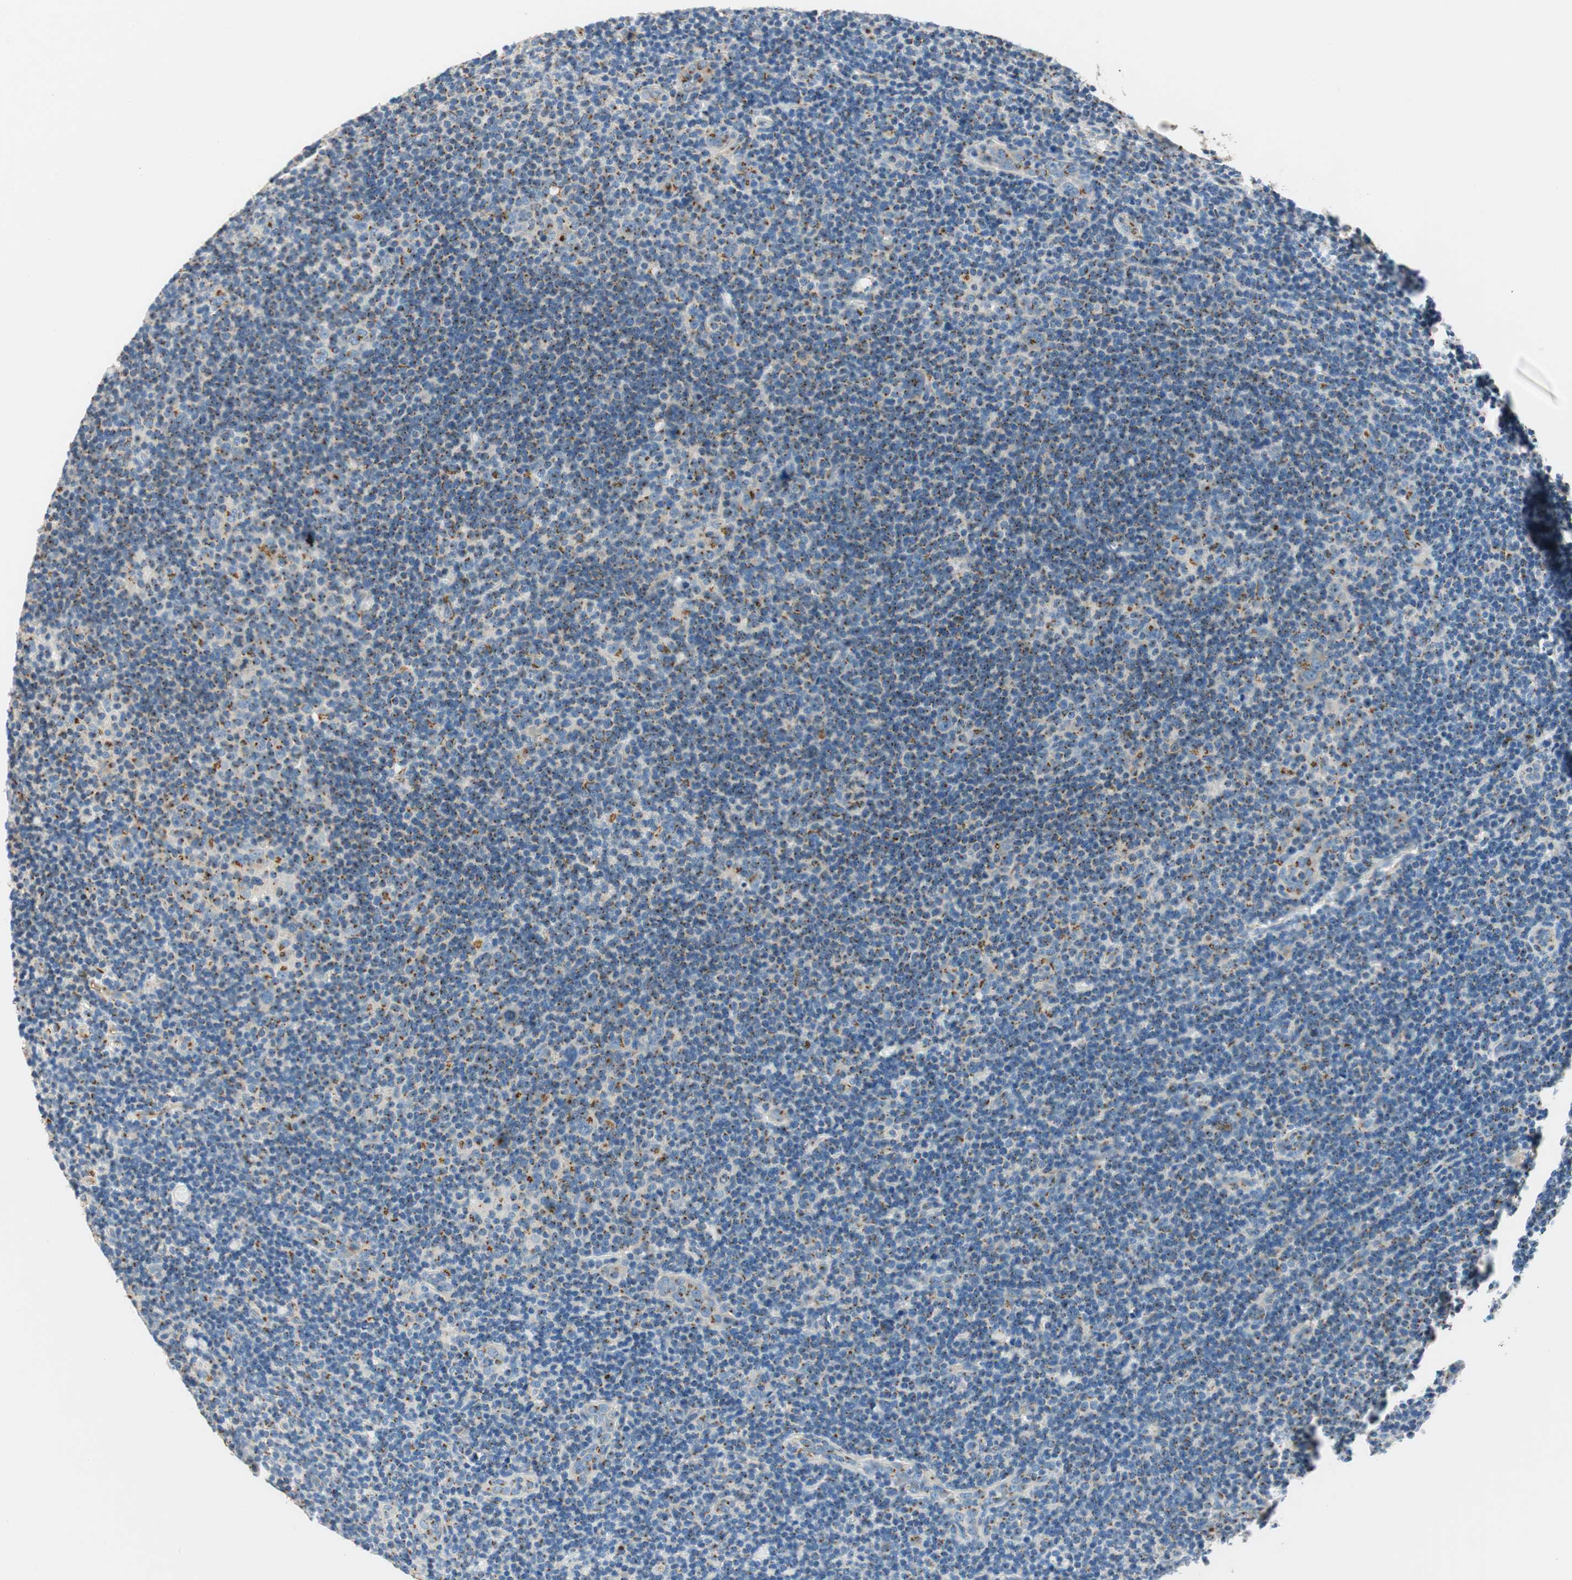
{"staining": {"intensity": "moderate", "quantity": "<25%", "location": "cytoplasmic/membranous"}, "tissue": "lymphoma", "cell_type": "Tumor cells", "image_type": "cancer", "snomed": [{"axis": "morphology", "description": "Hodgkin's disease, NOS"}, {"axis": "topography", "description": "Lymph node"}], "caption": "Hodgkin's disease tissue exhibits moderate cytoplasmic/membranous positivity in about <25% of tumor cells, visualized by immunohistochemistry. (brown staining indicates protein expression, while blue staining denotes nuclei).", "gene": "TMF1", "patient": {"sex": "female", "age": 57}}